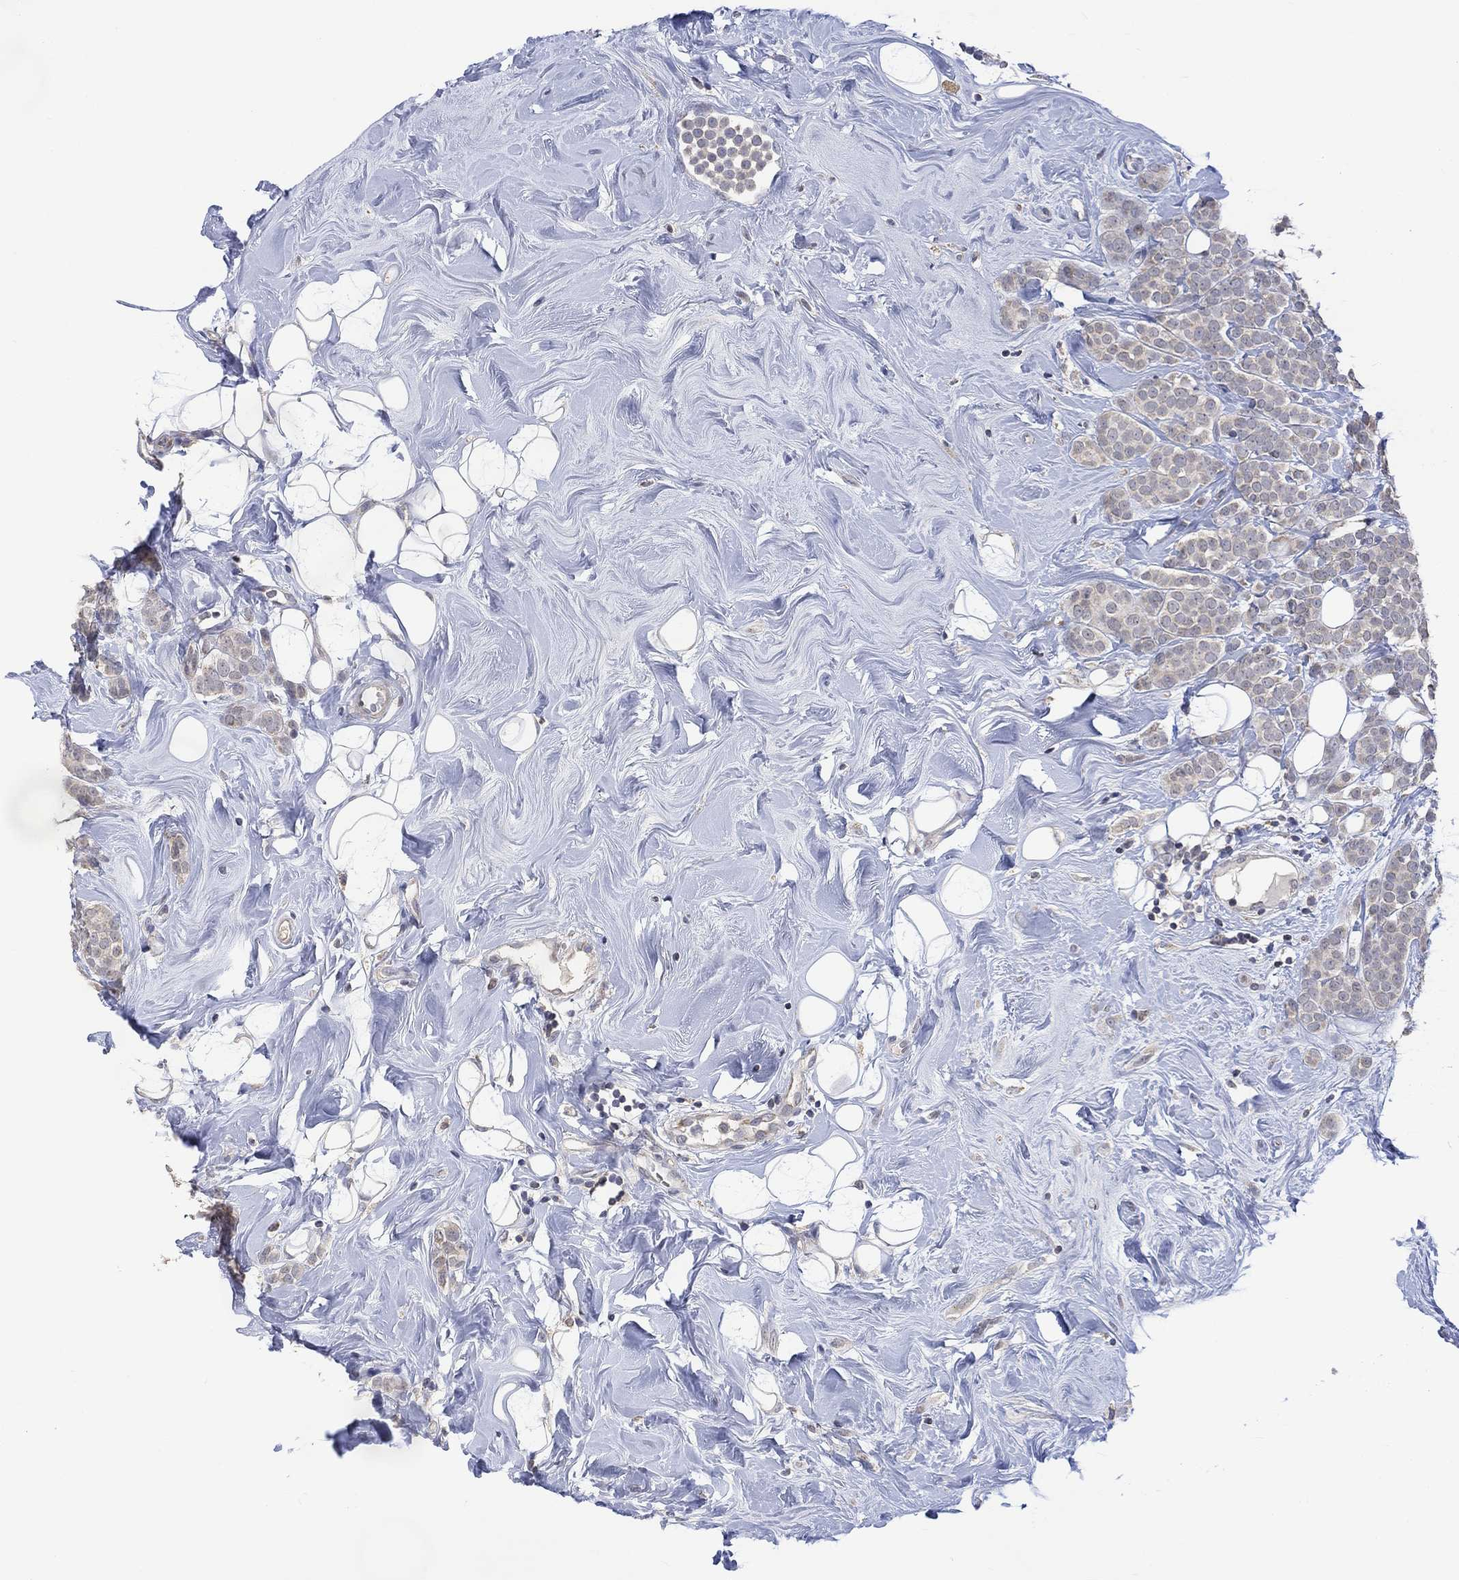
{"staining": {"intensity": "weak", "quantity": "<25%", "location": "cytoplasmic/membranous"}, "tissue": "breast cancer", "cell_type": "Tumor cells", "image_type": "cancer", "snomed": [{"axis": "morphology", "description": "Lobular carcinoma"}, {"axis": "topography", "description": "Breast"}], "caption": "This is a micrograph of immunohistochemistry staining of lobular carcinoma (breast), which shows no staining in tumor cells.", "gene": "SLC48A1", "patient": {"sex": "female", "age": 49}}